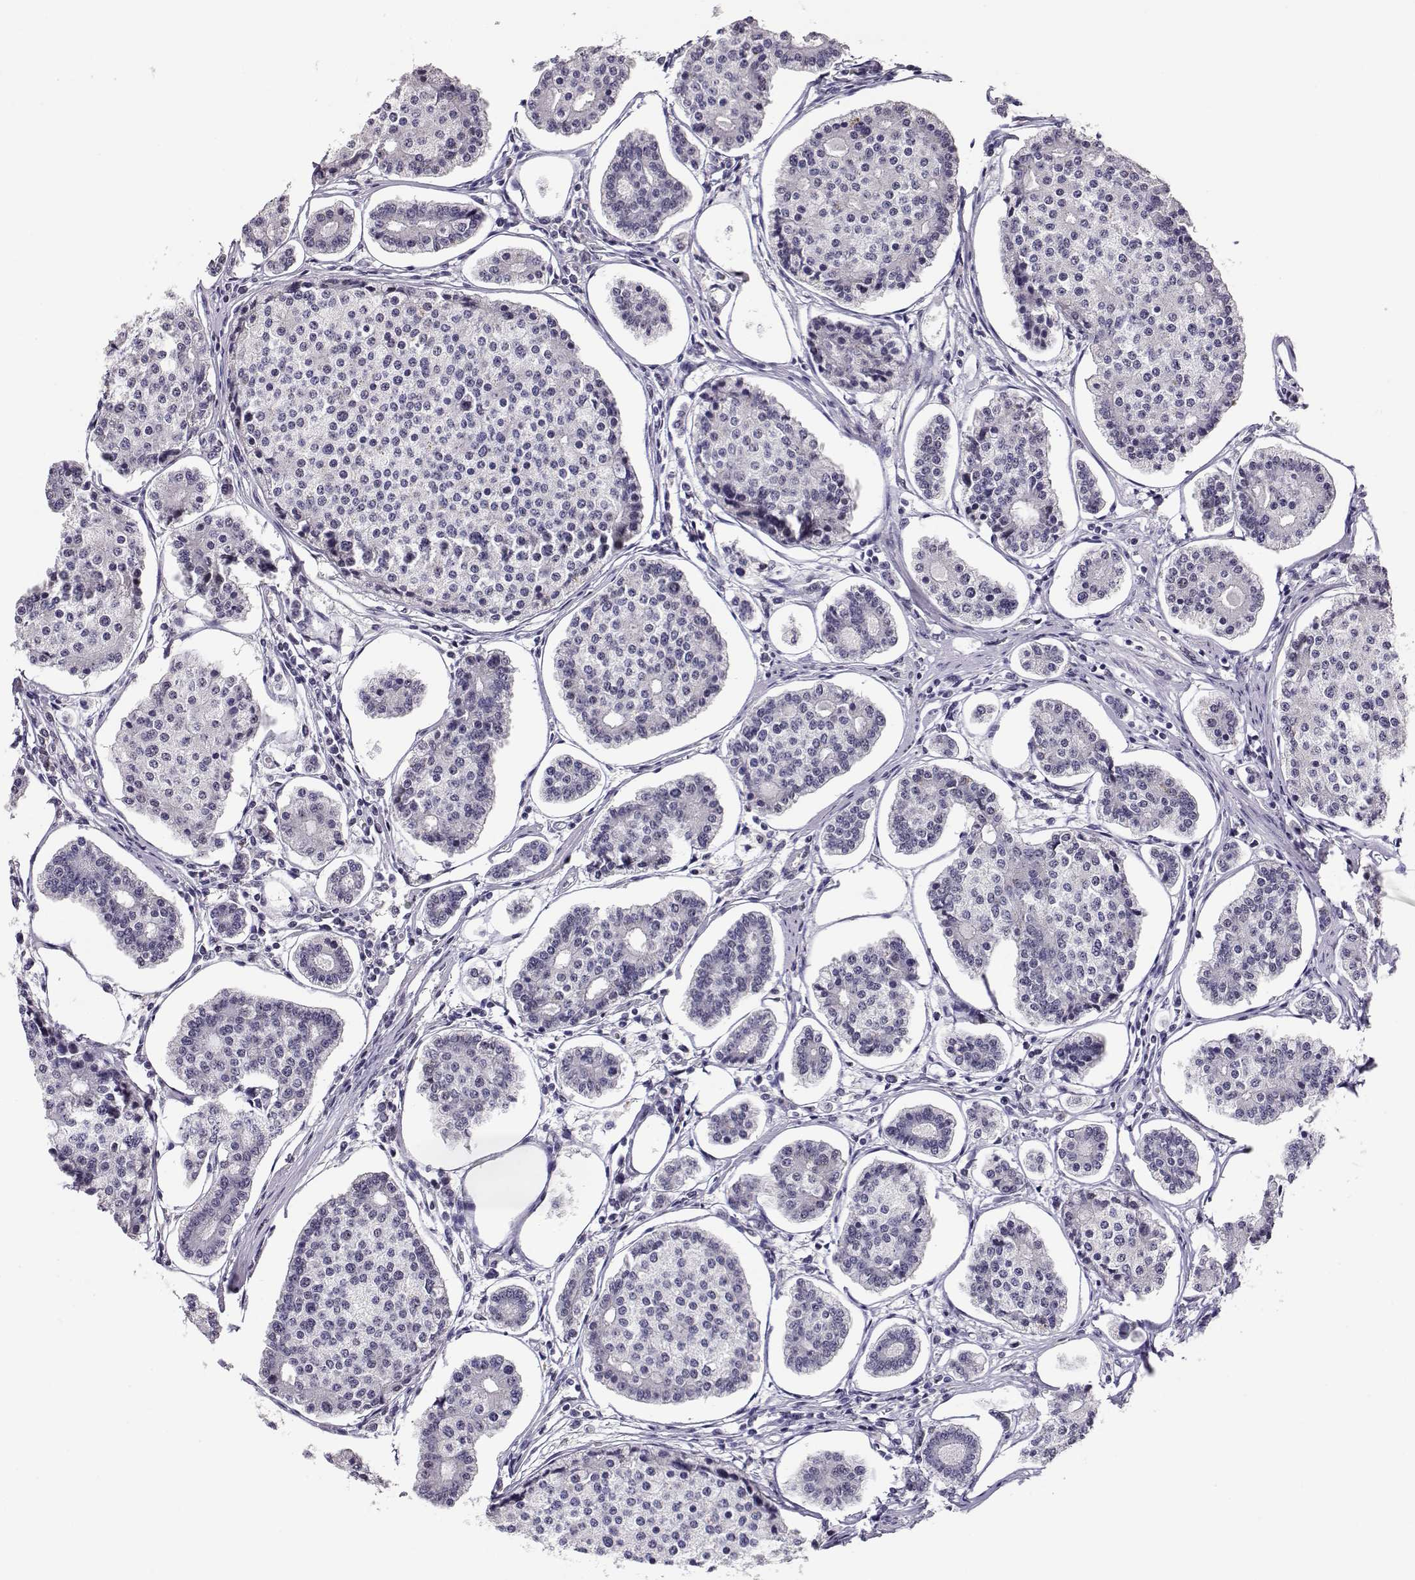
{"staining": {"intensity": "negative", "quantity": "none", "location": "none"}, "tissue": "carcinoid", "cell_type": "Tumor cells", "image_type": "cancer", "snomed": [{"axis": "morphology", "description": "Carcinoid, malignant, NOS"}, {"axis": "topography", "description": "Small intestine"}], "caption": "A histopathology image of carcinoid stained for a protein reveals no brown staining in tumor cells.", "gene": "POLI", "patient": {"sex": "female", "age": 65}}